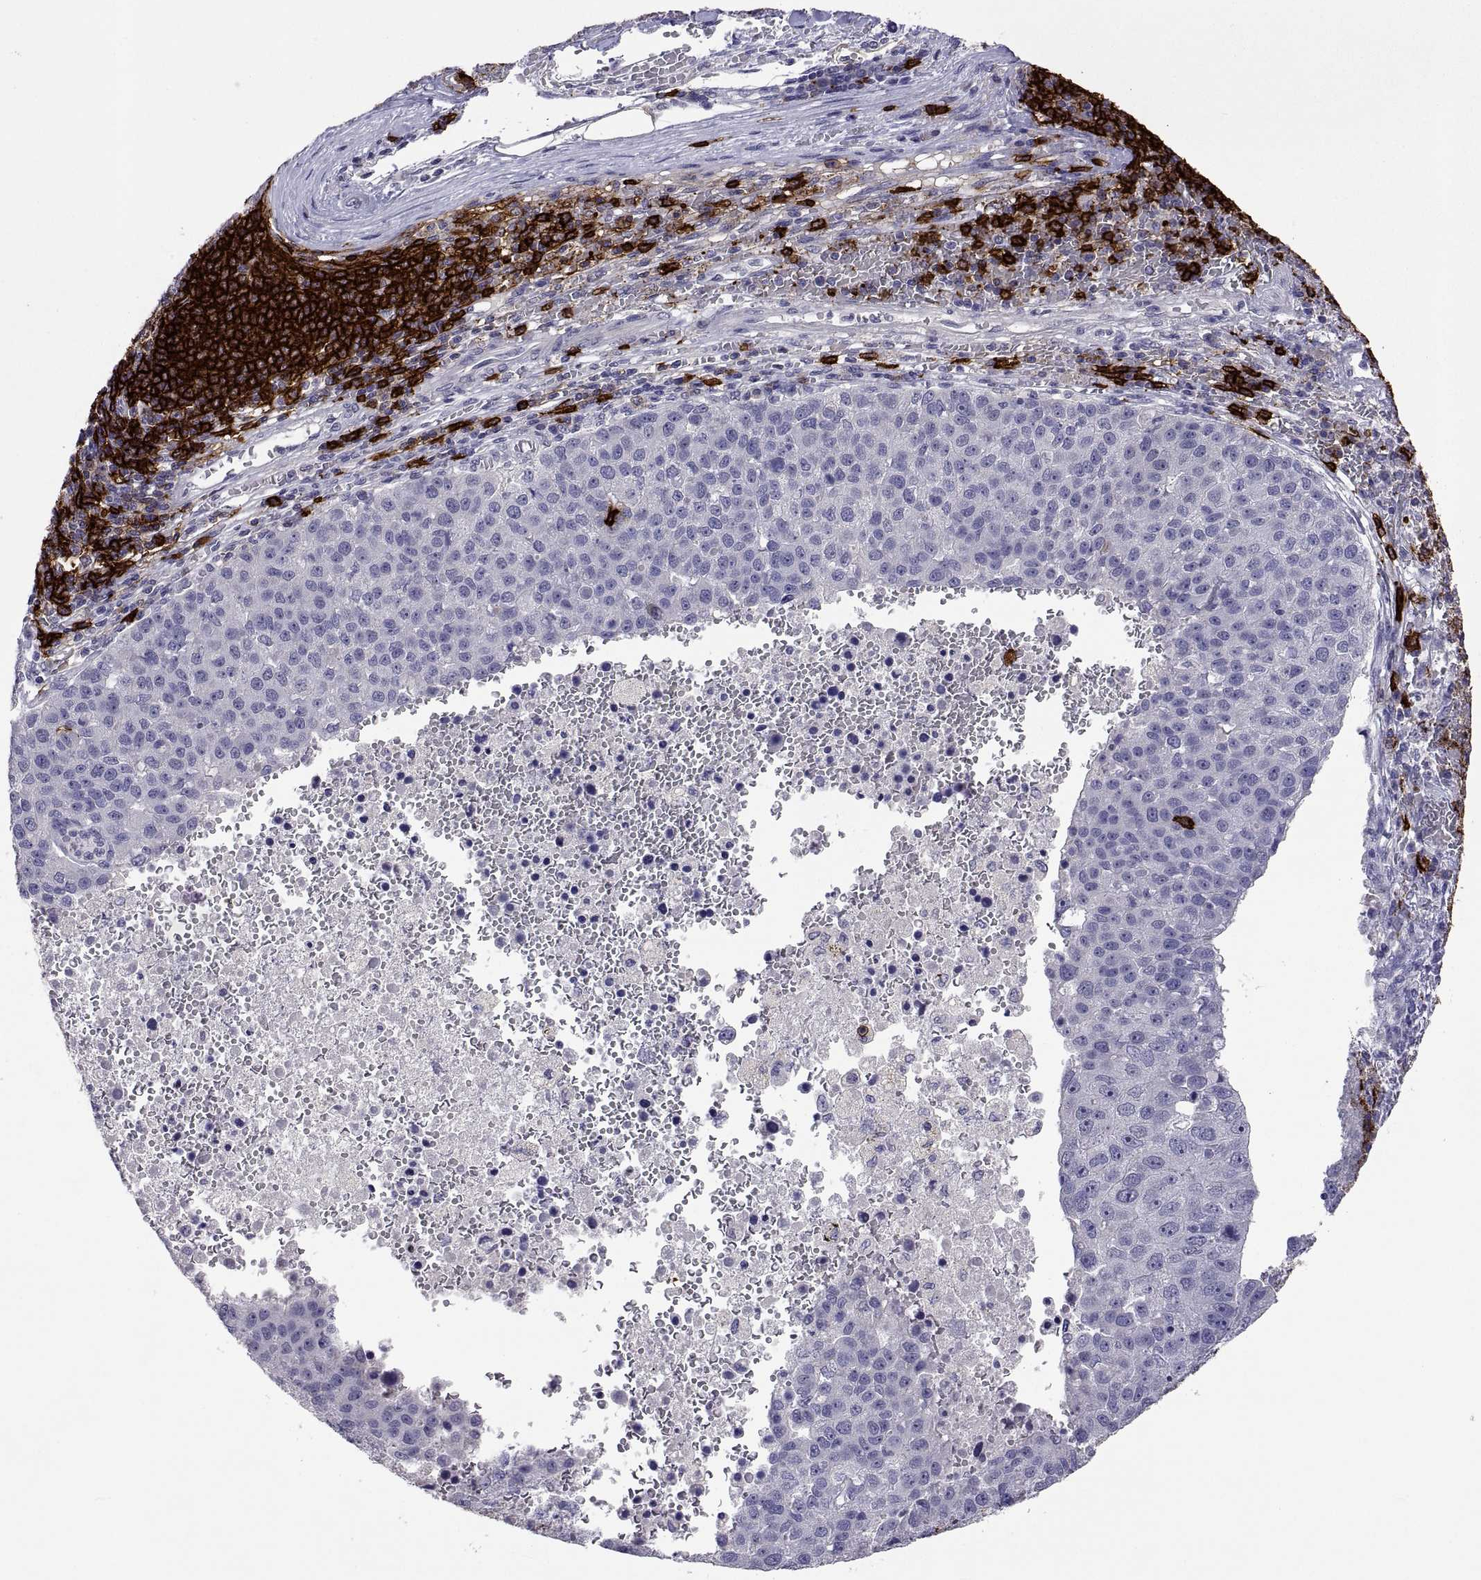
{"staining": {"intensity": "negative", "quantity": "none", "location": "none"}, "tissue": "pancreatic cancer", "cell_type": "Tumor cells", "image_type": "cancer", "snomed": [{"axis": "morphology", "description": "Adenocarcinoma, NOS"}, {"axis": "topography", "description": "Pancreas"}], "caption": "Tumor cells are negative for protein expression in human pancreatic cancer.", "gene": "MS4A1", "patient": {"sex": "female", "age": 61}}